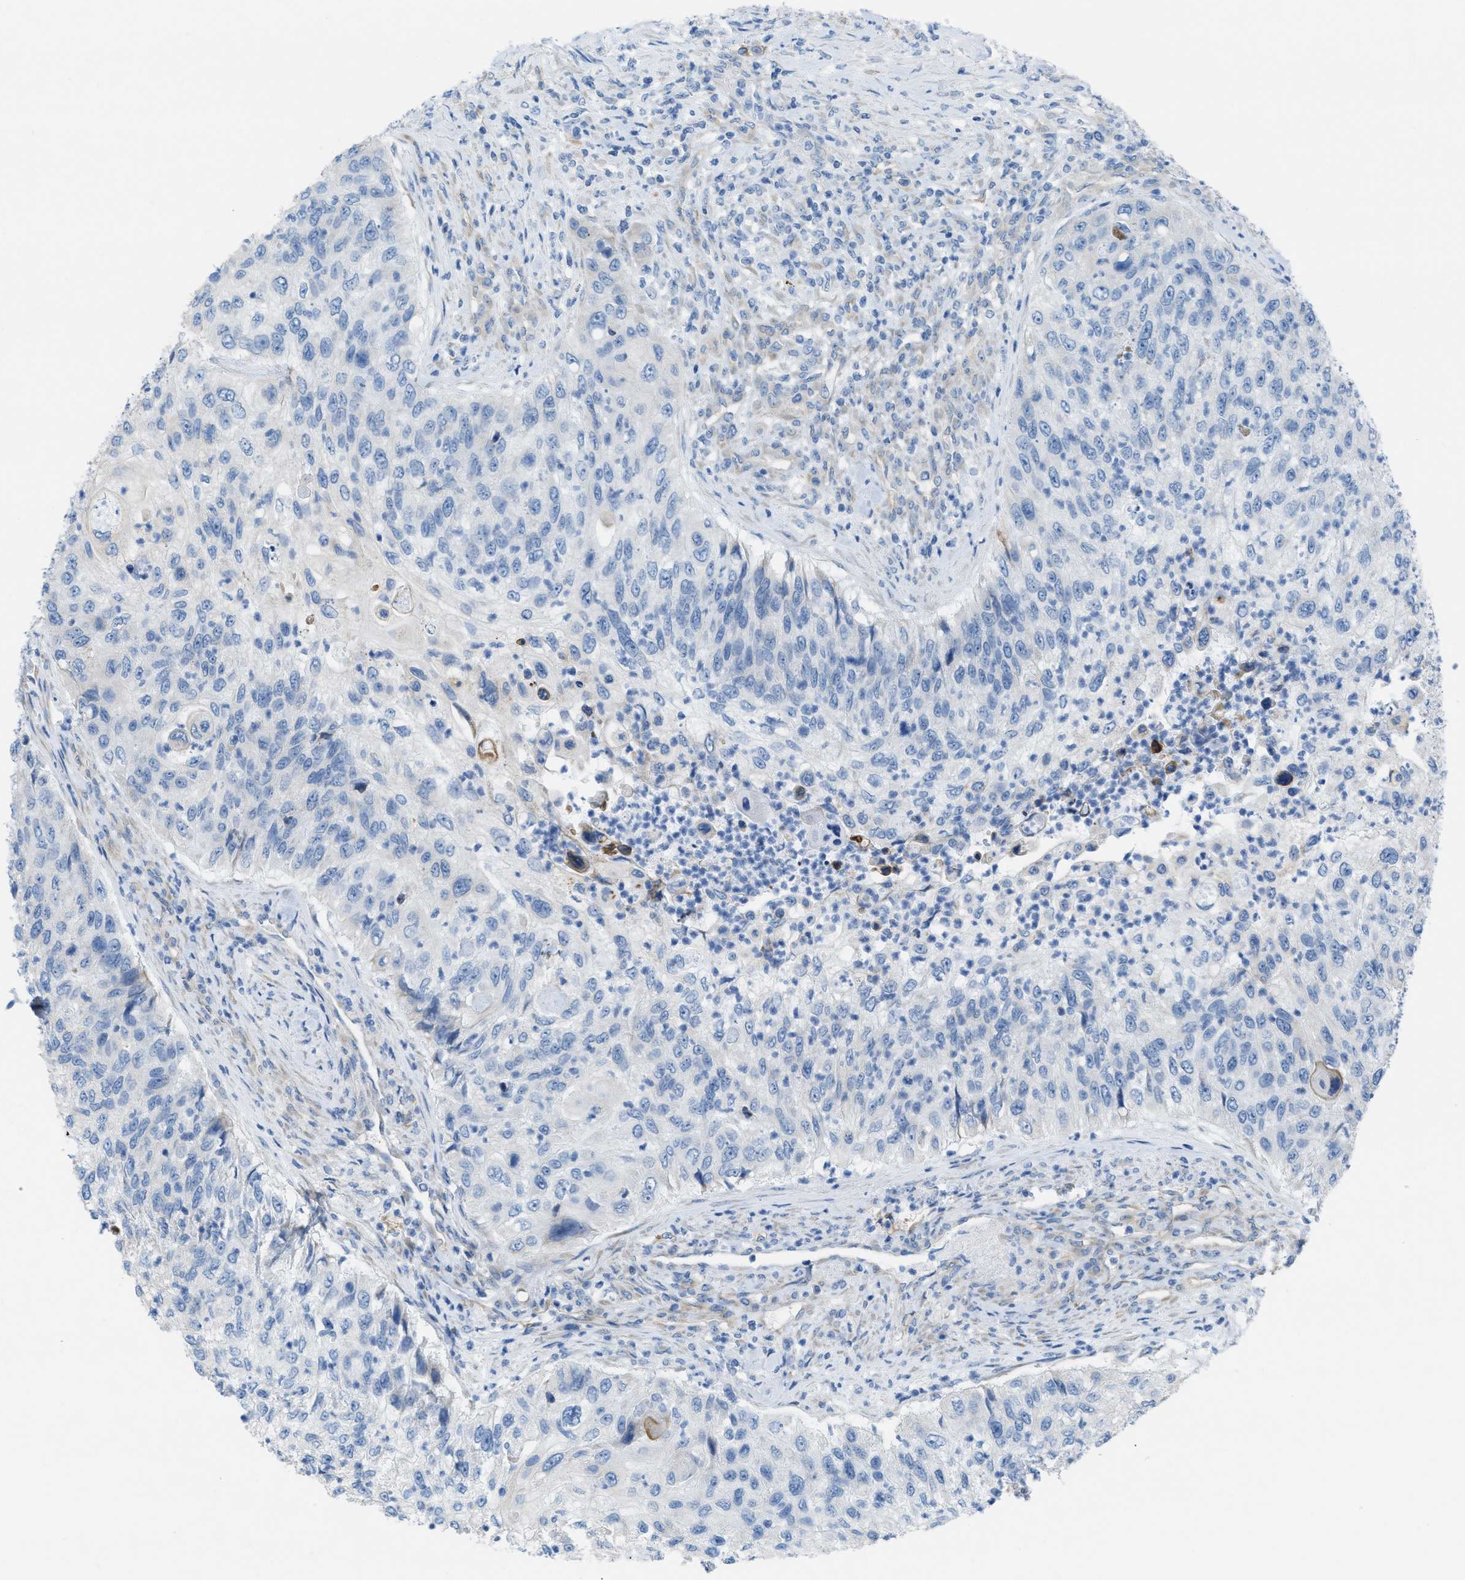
{"staining": {"intensity": "negative", "quantity": "none", "location": "none"}, "tissue": "urothelial cancer", "cell_type": "Tumor cells", "image_type": "cancer", "snomed": [{"axis": "morphology", "description": "Urothelial carcinoma, High grade"}, {"axis": "topography", "description": "Urinary bladder"}], "caption": "IHC of urothelial cancer displays no expression in tumor cells.", "gene": "ASGR1", "patient": {"sex": "female", "age": 60}}